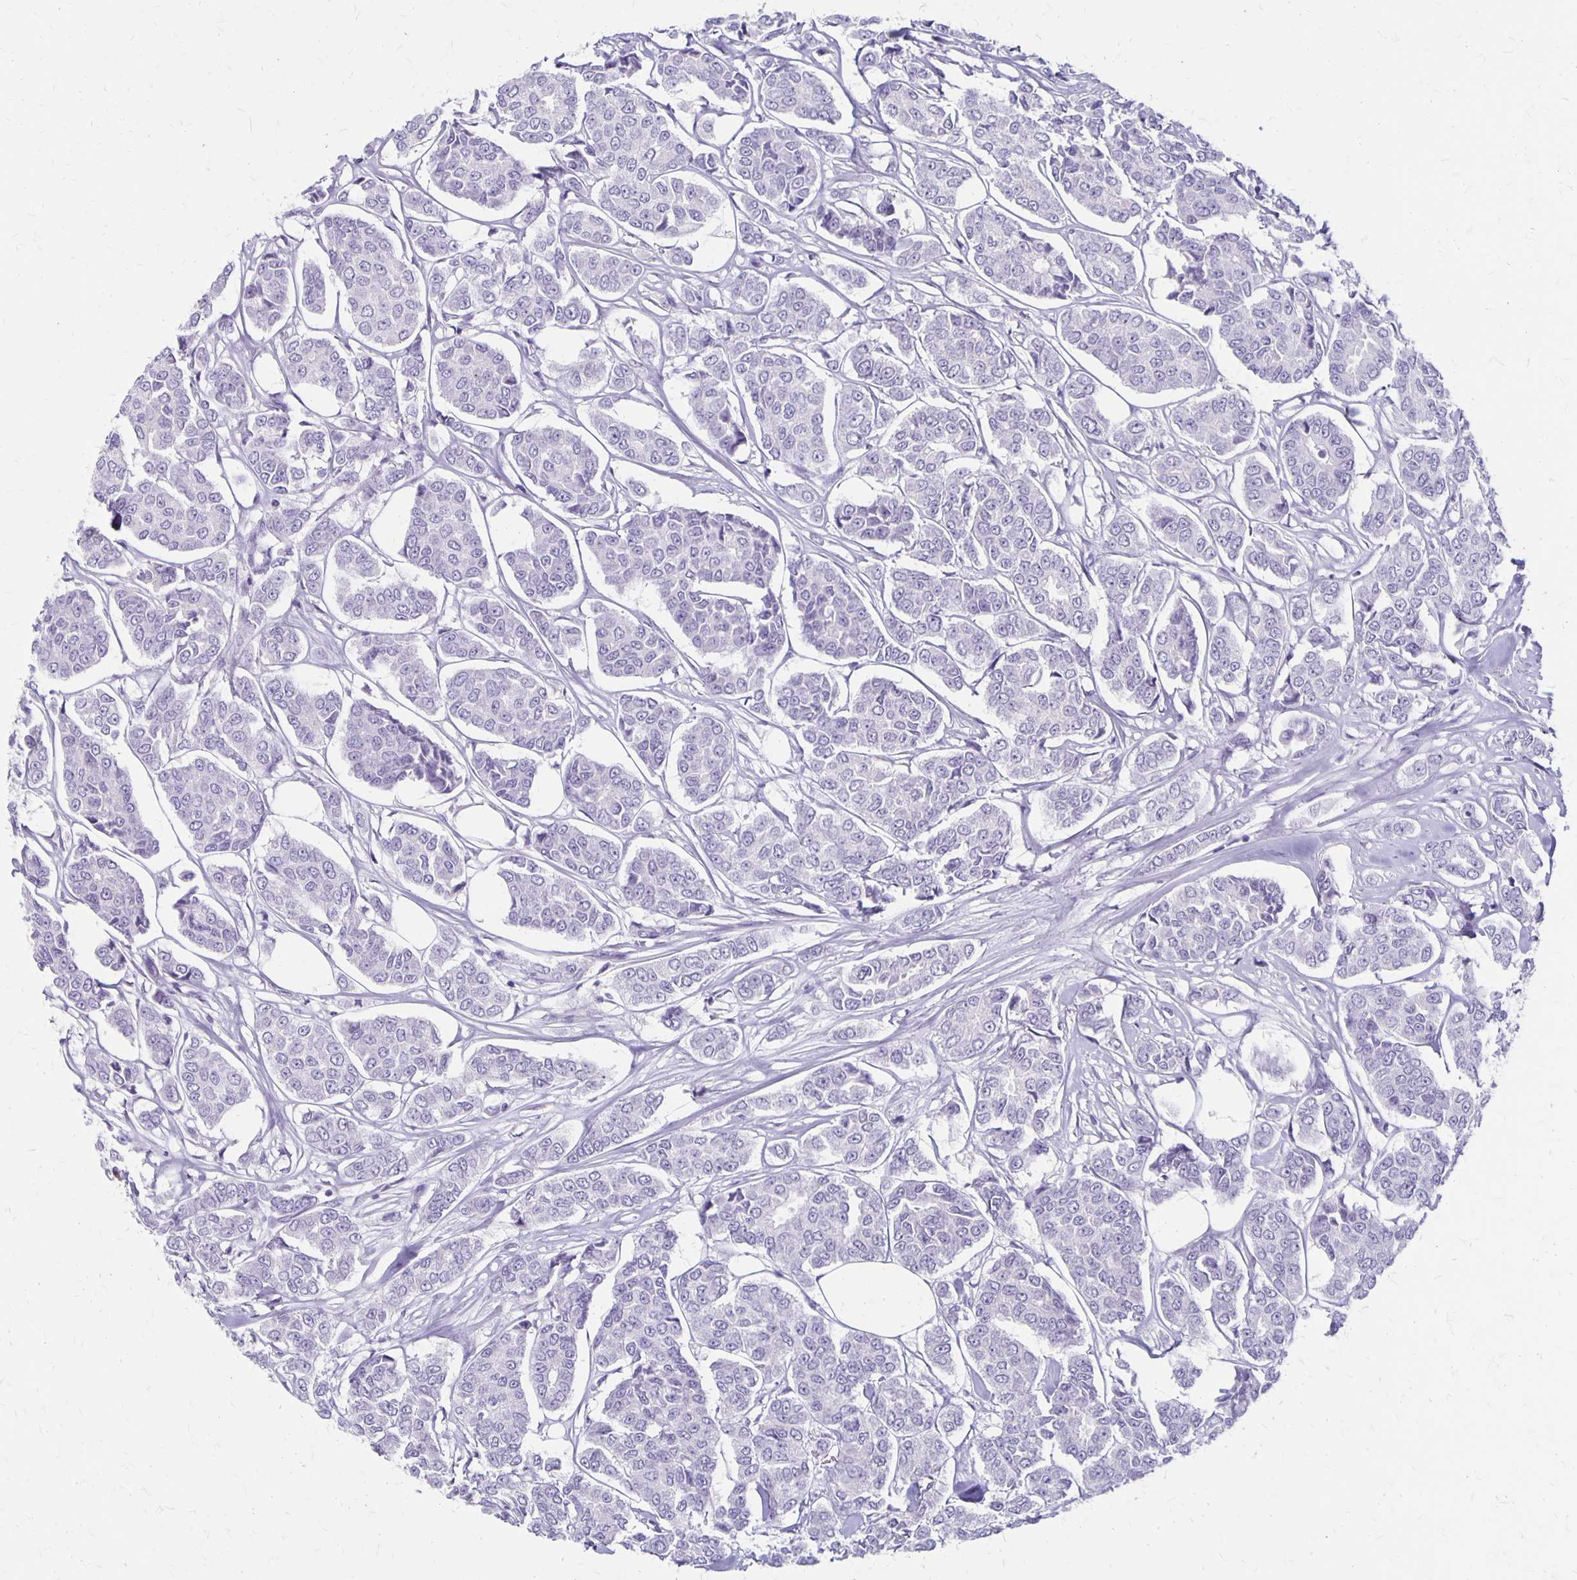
{"staining": {"intensity": "negative", "quantity": "none", "location": "none"}, "tissue": "breast cancer", "cell_type": "Tumor cells", "image_type": "cancer", "snomed": [{"axis": "morphology", "description": "Duct carcinoma"}, {"axis": "topography", "description": "Breast"}], "caption": "Breast cancer was stained to show a protein in brown. There is no significant positivity in tumor cells.", "gene": "HOMER1", "patient": {"sex": "female", "age": 94}}